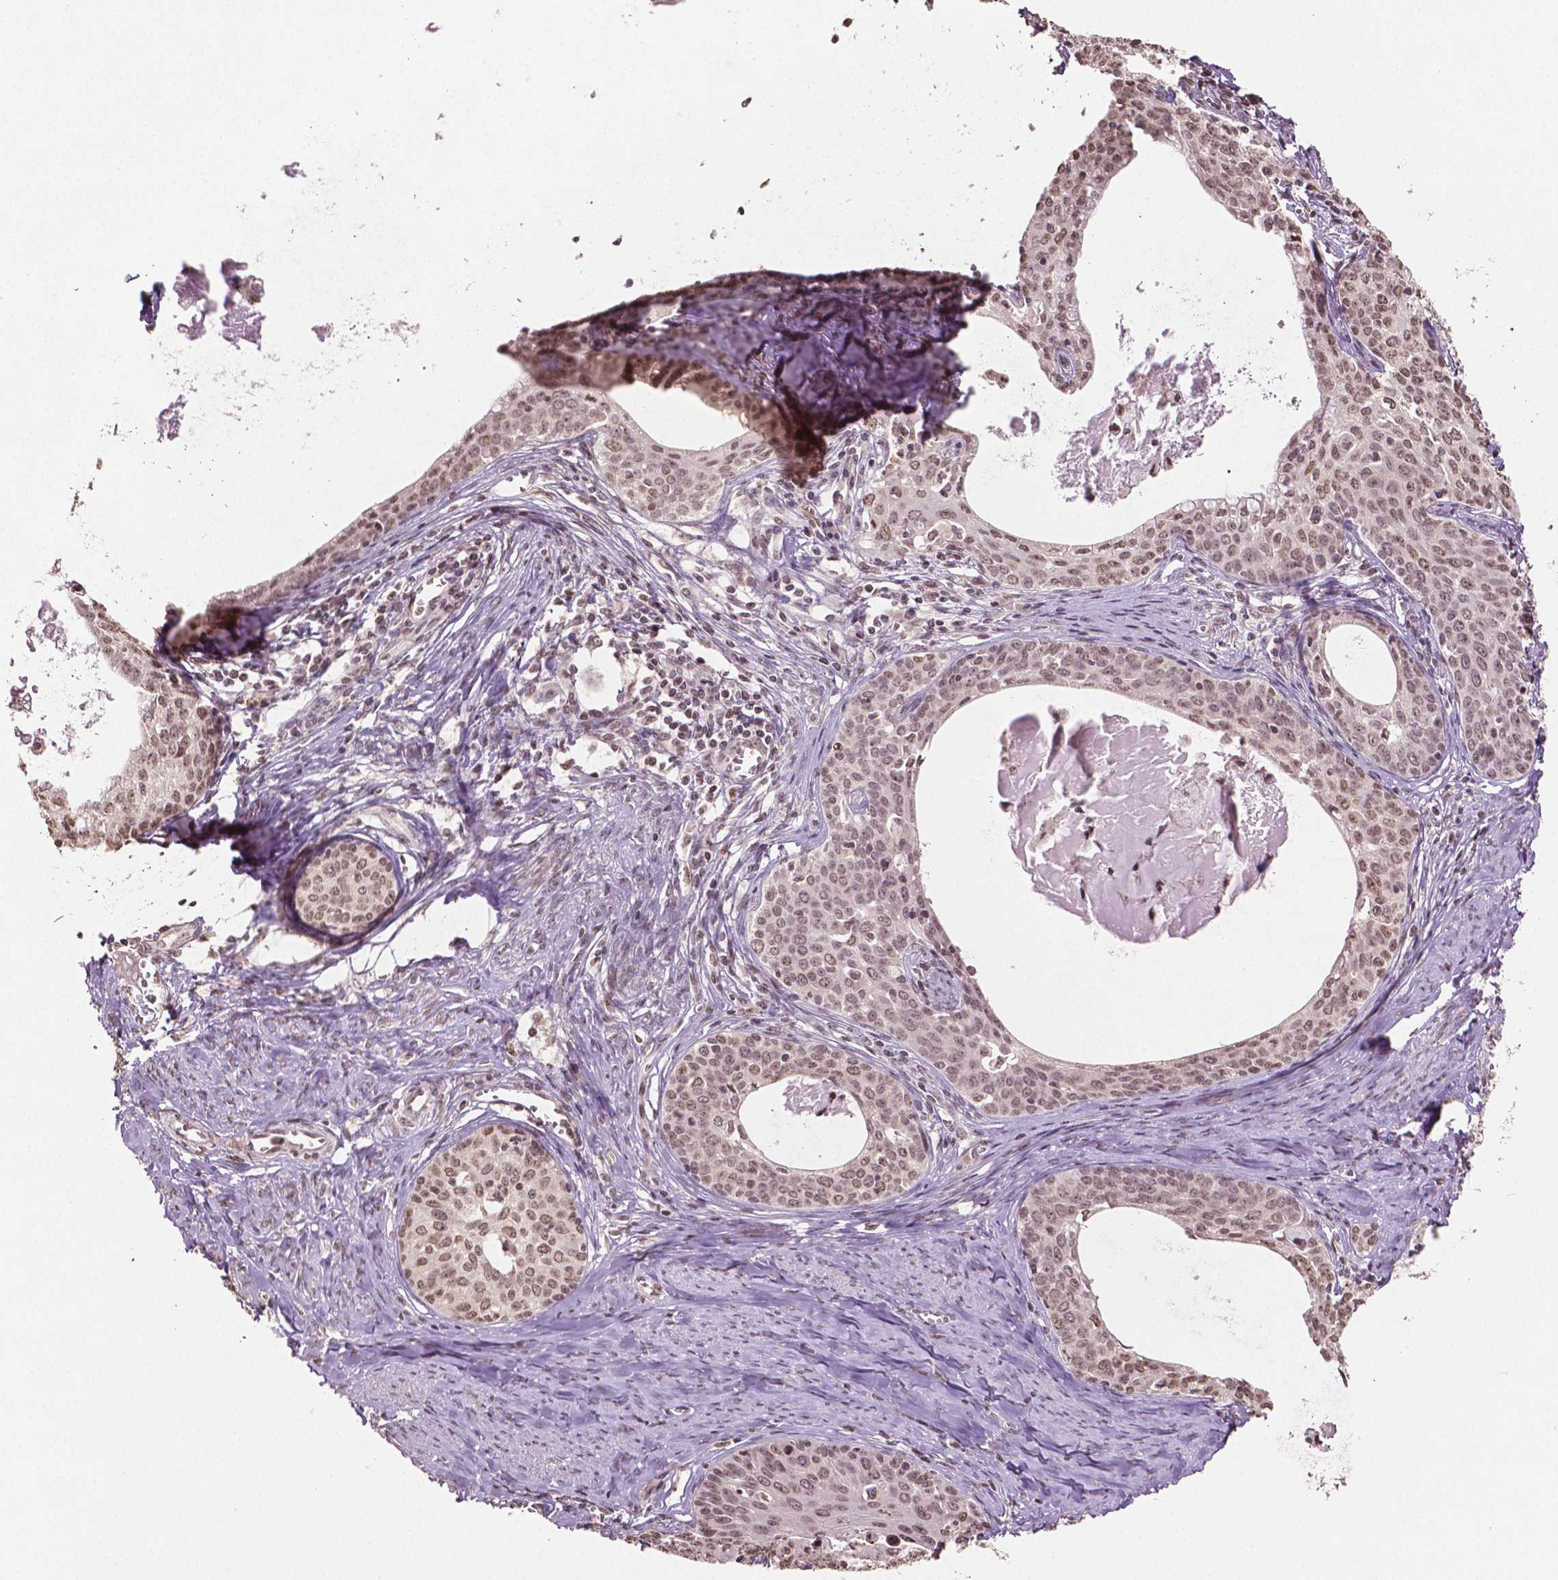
{"staining": {"intensity": "moderate", "quantity": ">75%", "location": "nuclear"}, "tissue": "cervical cancer", "cell_type": "Tumor cells", "image_type": "cancer", "snomed": [{"axis": "morphology", "description": "Squamous cell carcinoma, NOS"}, {"axis": "morphology", "description": "Adenocarcinoma, NOS"}, {"axis": "topography", "description": "Cervix"}], "caption": "Cervical cancer stained for a protein (brown) reveals moderate nuclear positive expression in about >75% of tumor cells.", "gene": "DEK", "patient": {"sex": "female", "age": 52}}